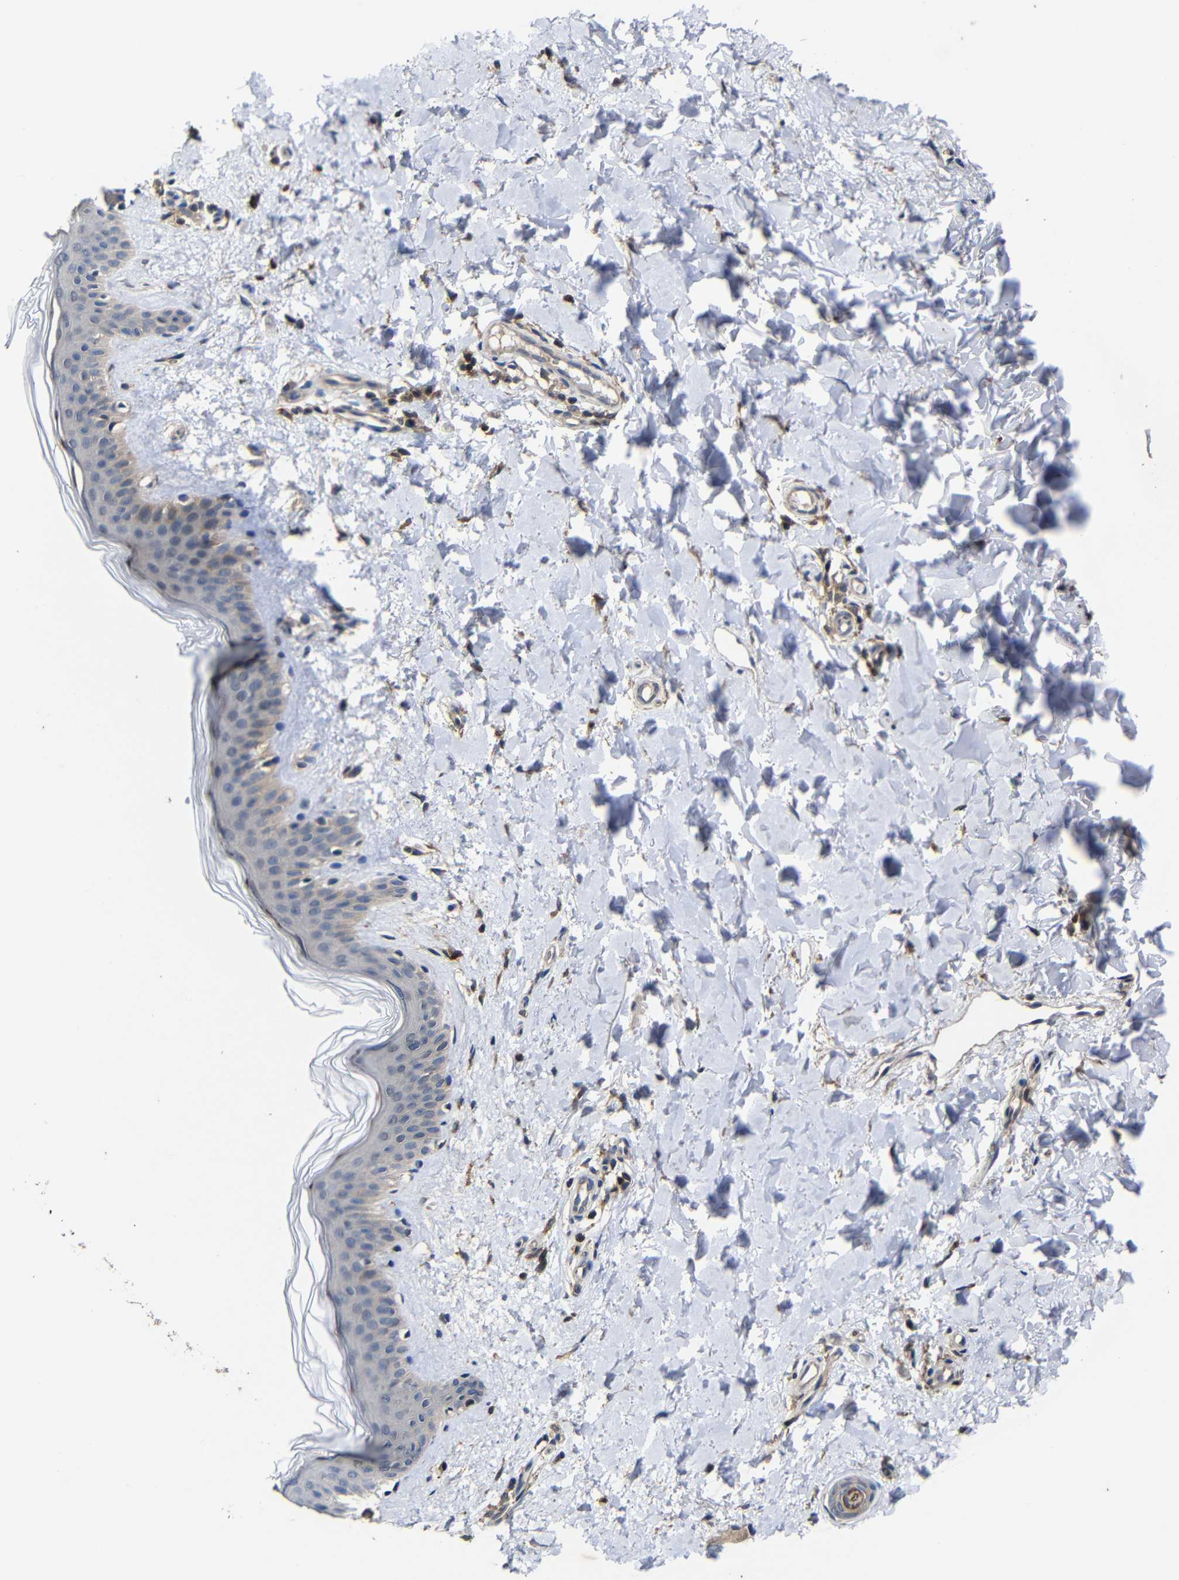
{"staining": {"intensity": "moderate", "quantity": "<25%", "location": "cytoplasmic/membranous"}, "tissue": "skin", "cell_type": "Fibroblasts", "image_type": "normal", "snomed": [{"axis": "morphology", "description": "Normal tissue, NOS"}, {"axis": "topography", "description": "Skin"}], "caption": "Immunohistochemical staining of unremarkable human skin exhibits moderate cytoplasmic/membranous protein positivity in approximately <25% of fibroblasts. (brown staining indicates protein expression, while blue staining denotes nuclei).", "gene": "LPAR5", "patient": {"sex": "female", "age": 41}}